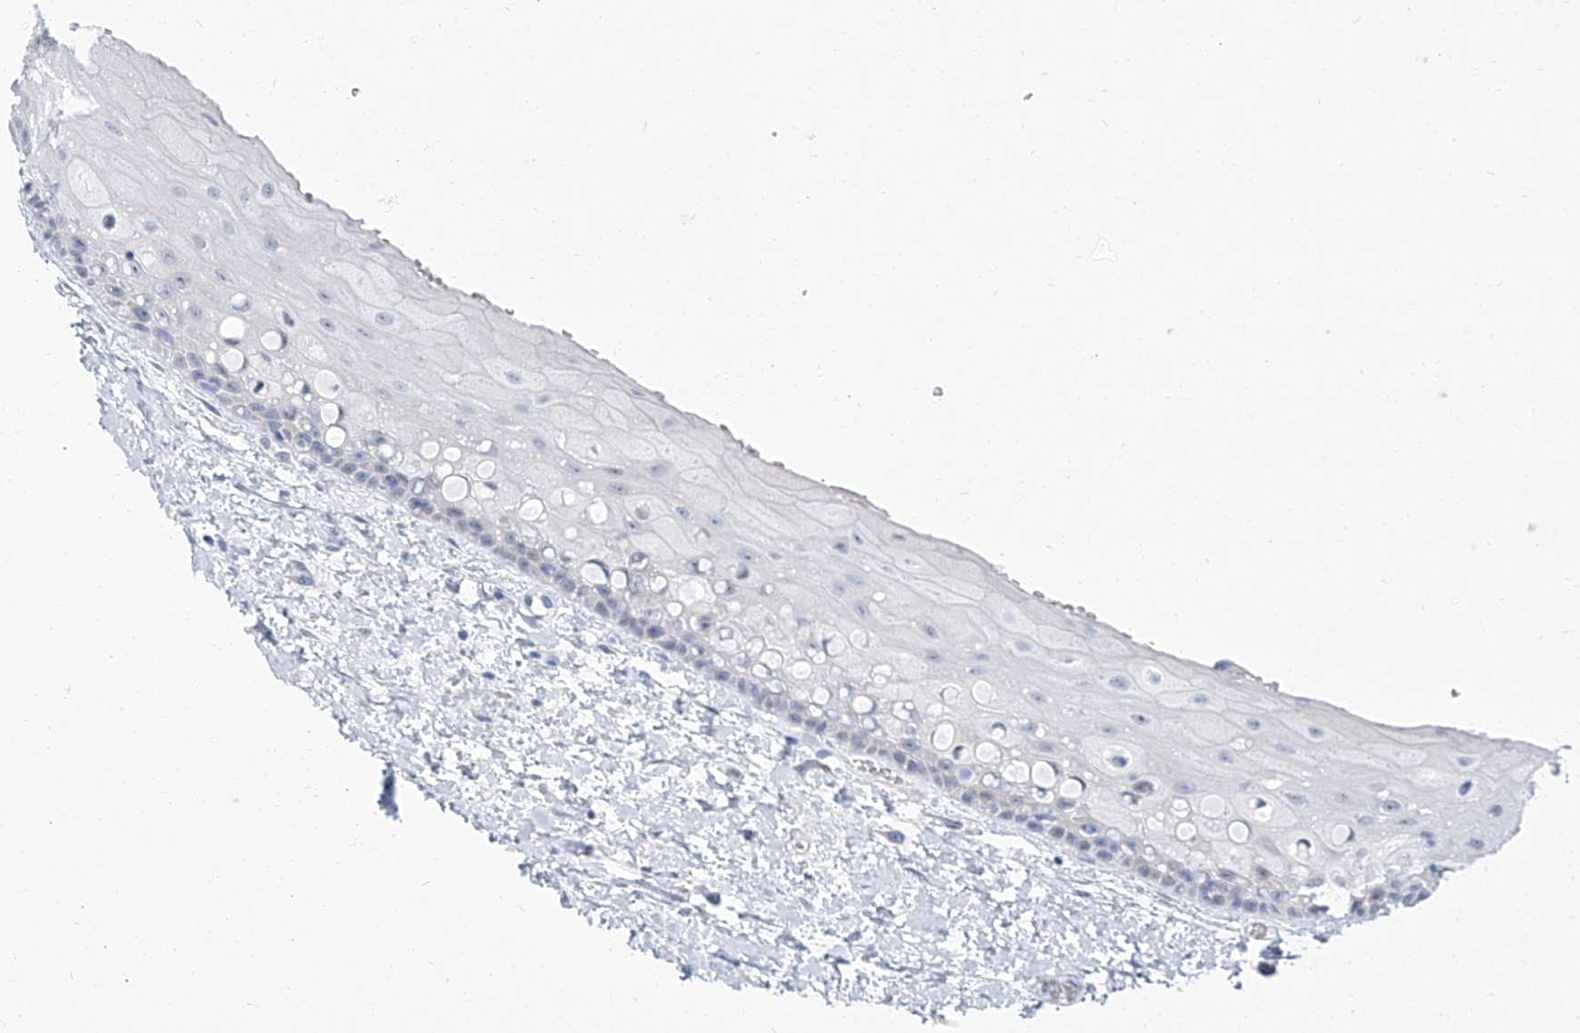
{"staining": {"intensity": "negative", "quantity": "none", "location": "none"}, "tissue": "oral mucosa", "cell_type": "Squamous epithelial cells", "image_type": "normal", "snomed": [{"axis": "morphology", "description": "Normal tissue, NOS"}, {"axis": "topography", "description": "Oral tissue"}], "caption": "DAB immunohistochemical staining of normal human oral mucosa exhibits no significant positivity in squamous epithelial cells. The staining was performed using DAB to visualize the protein expression in brown, while the nuclei were stained in blue with hematoxylin (Magnification: 20x).", "gene": "TXLNB", "patient": {"sex": "female", "age": 76}}